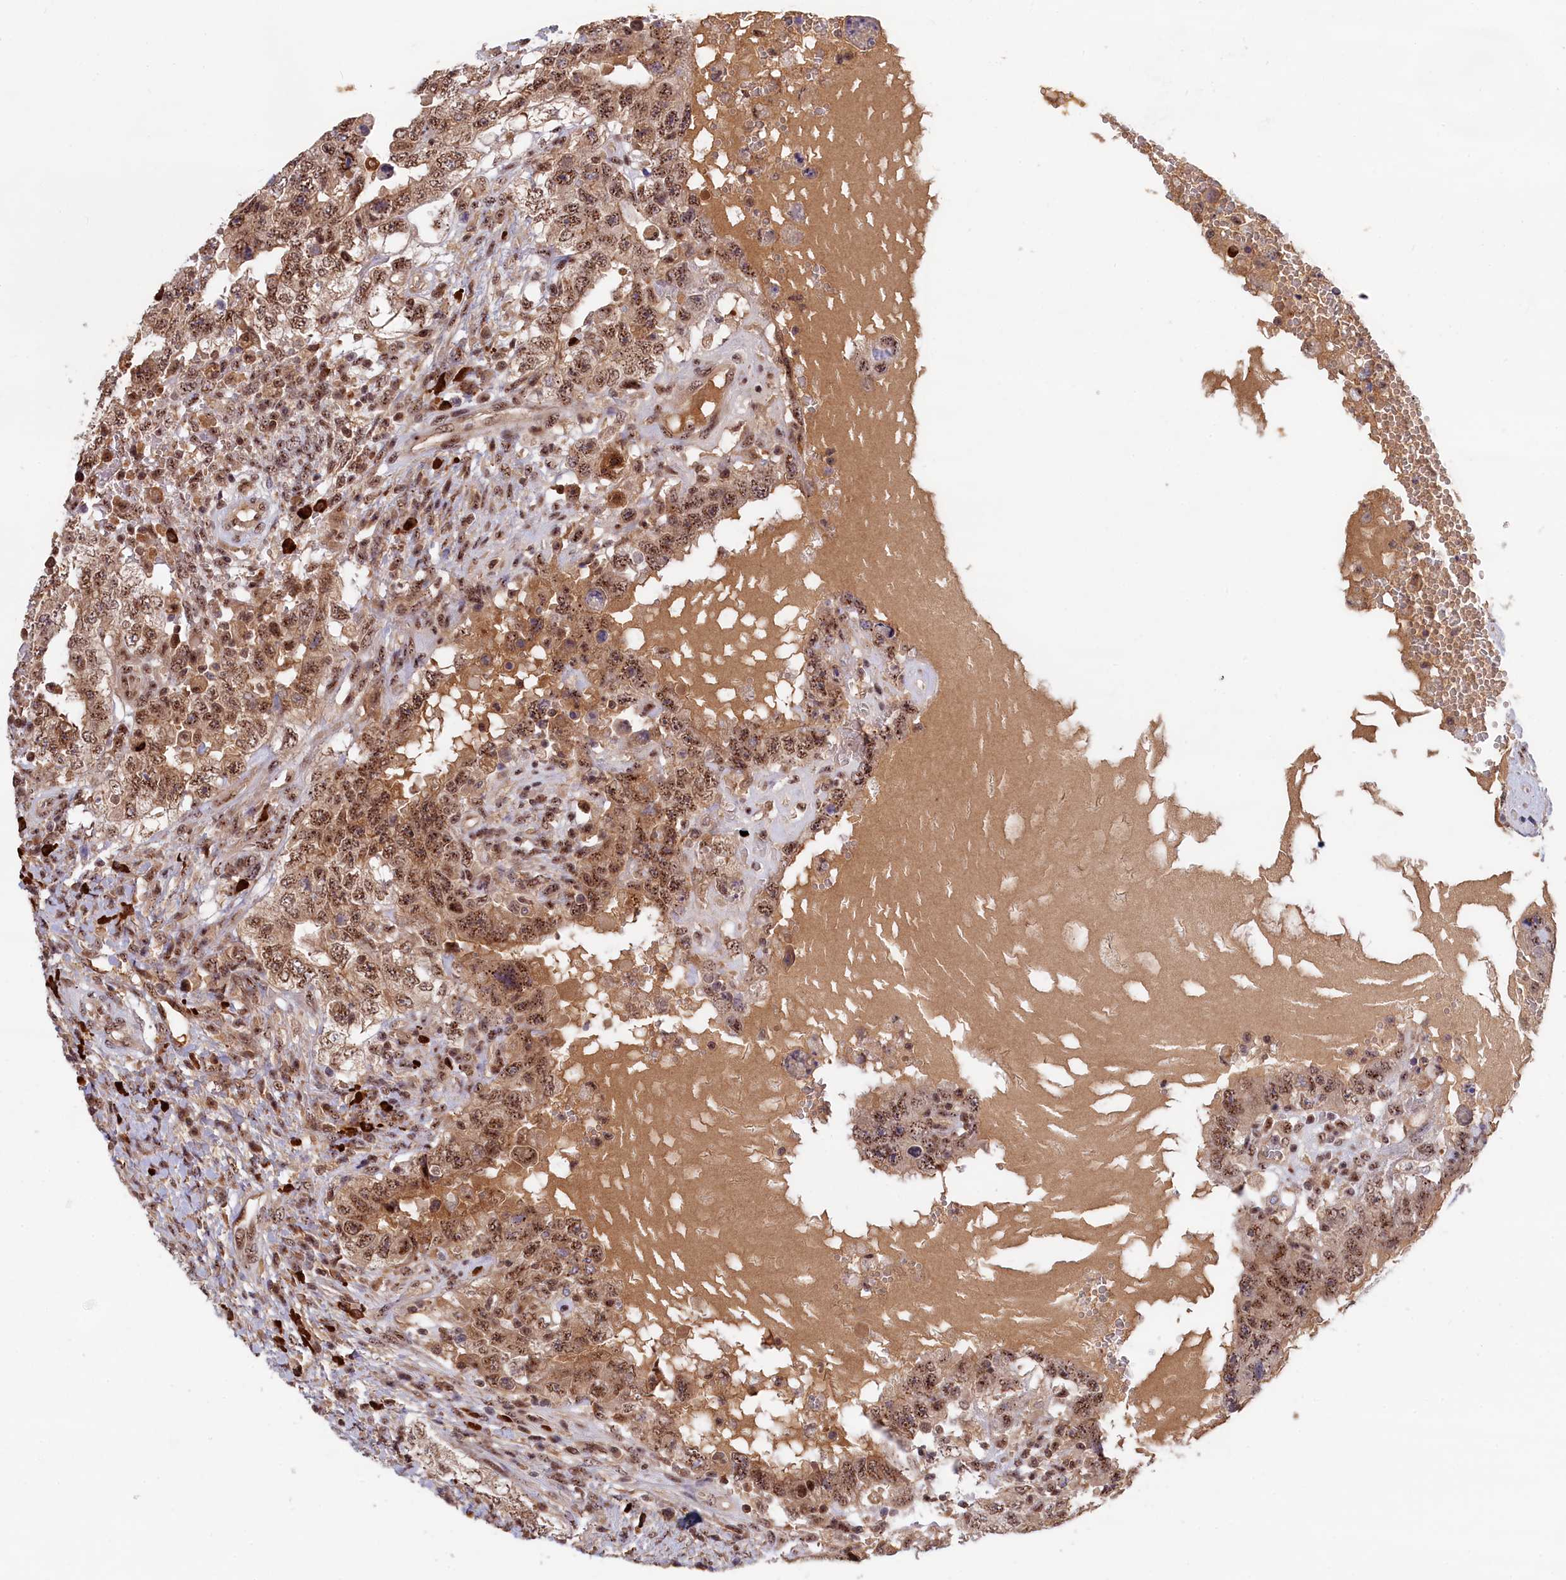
{"staining": {"intensity": "moderate", "quantity": ">75%", "location": "nuclear"}, "tissue": "testis cancer", "cell_type": "Tumor cells", "image_type": "cancer", "snomed": [{"axis": "morphology", "description": "Carcinoma, Embryonal, NOS"}, {"axis": "topography", "description": "Testis"}], "caption": "DAB (3,3'-diaminobenzidine) immunohistochemical staining of human testis embryonal carcinoma demonstrates moderate nuclear protein positivity in approximately >75% of tumor cells. The staining was performed using DAB, with brown indicating positive protein expression. Nuclei are stained blue with hematoxylin.", "gene": "TAB1", "patient": {"sex": "male", "age": 26}}